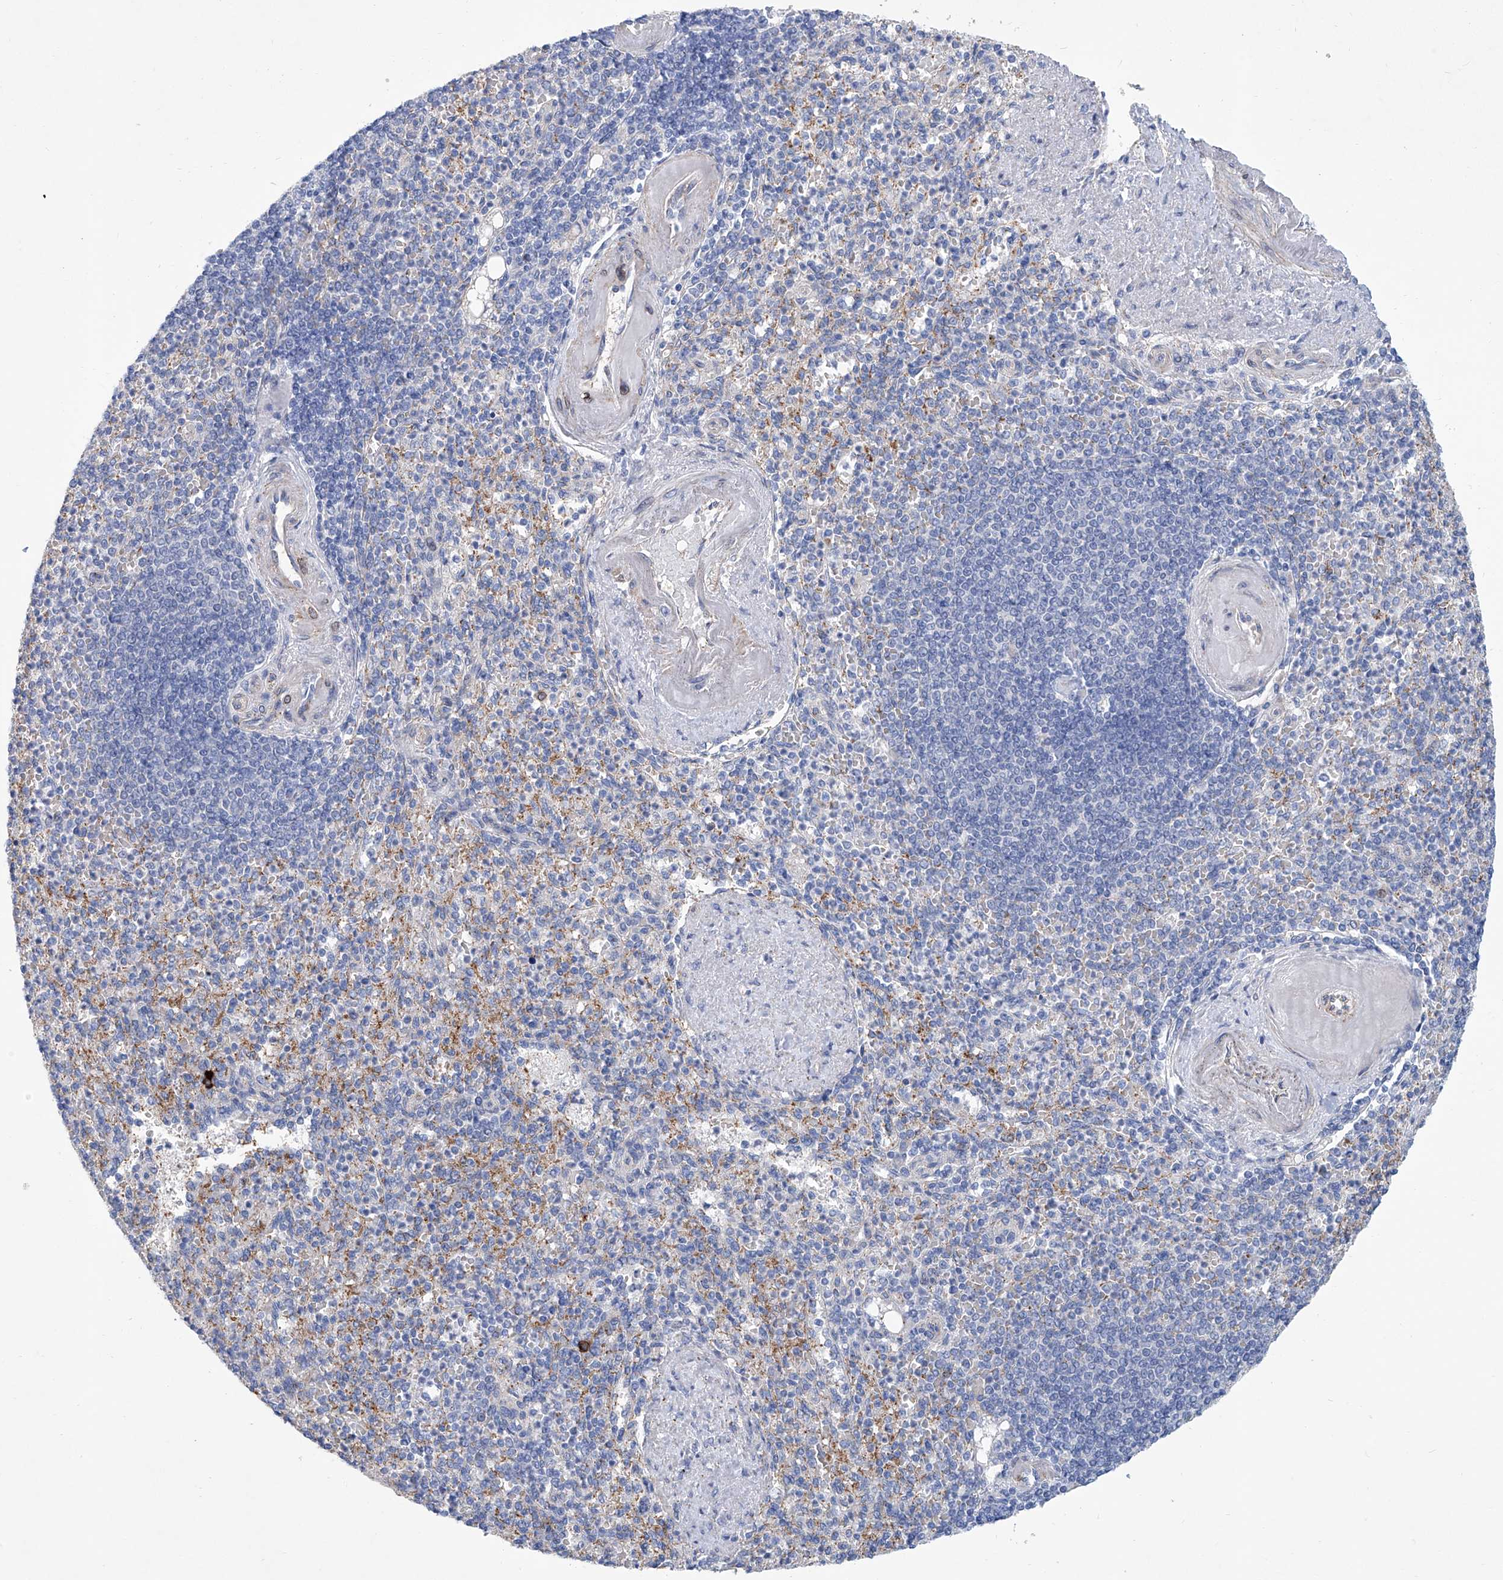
{"staining": {"intensity": "negative", "quantity": "none", "location": "none"}, "tissue": "spleen", "cell_type": "Cells in red pulp", "image_type": "normal", "snomed": [{"axis": "morphology", "description": "Normal tissue, NOS"}, {"axis": "topography", "description": "Spleen"}], "caption": "This is a image of immunohistochemistry staining of normal spleen, which shows no expression in cells in red pulp. (DAB (3,3'-diaminobenzidine) IHC visualized using brightfield microscopy, high magnification).", "gene": "TNN", "patient": {"sex": "female", "age": 74}}